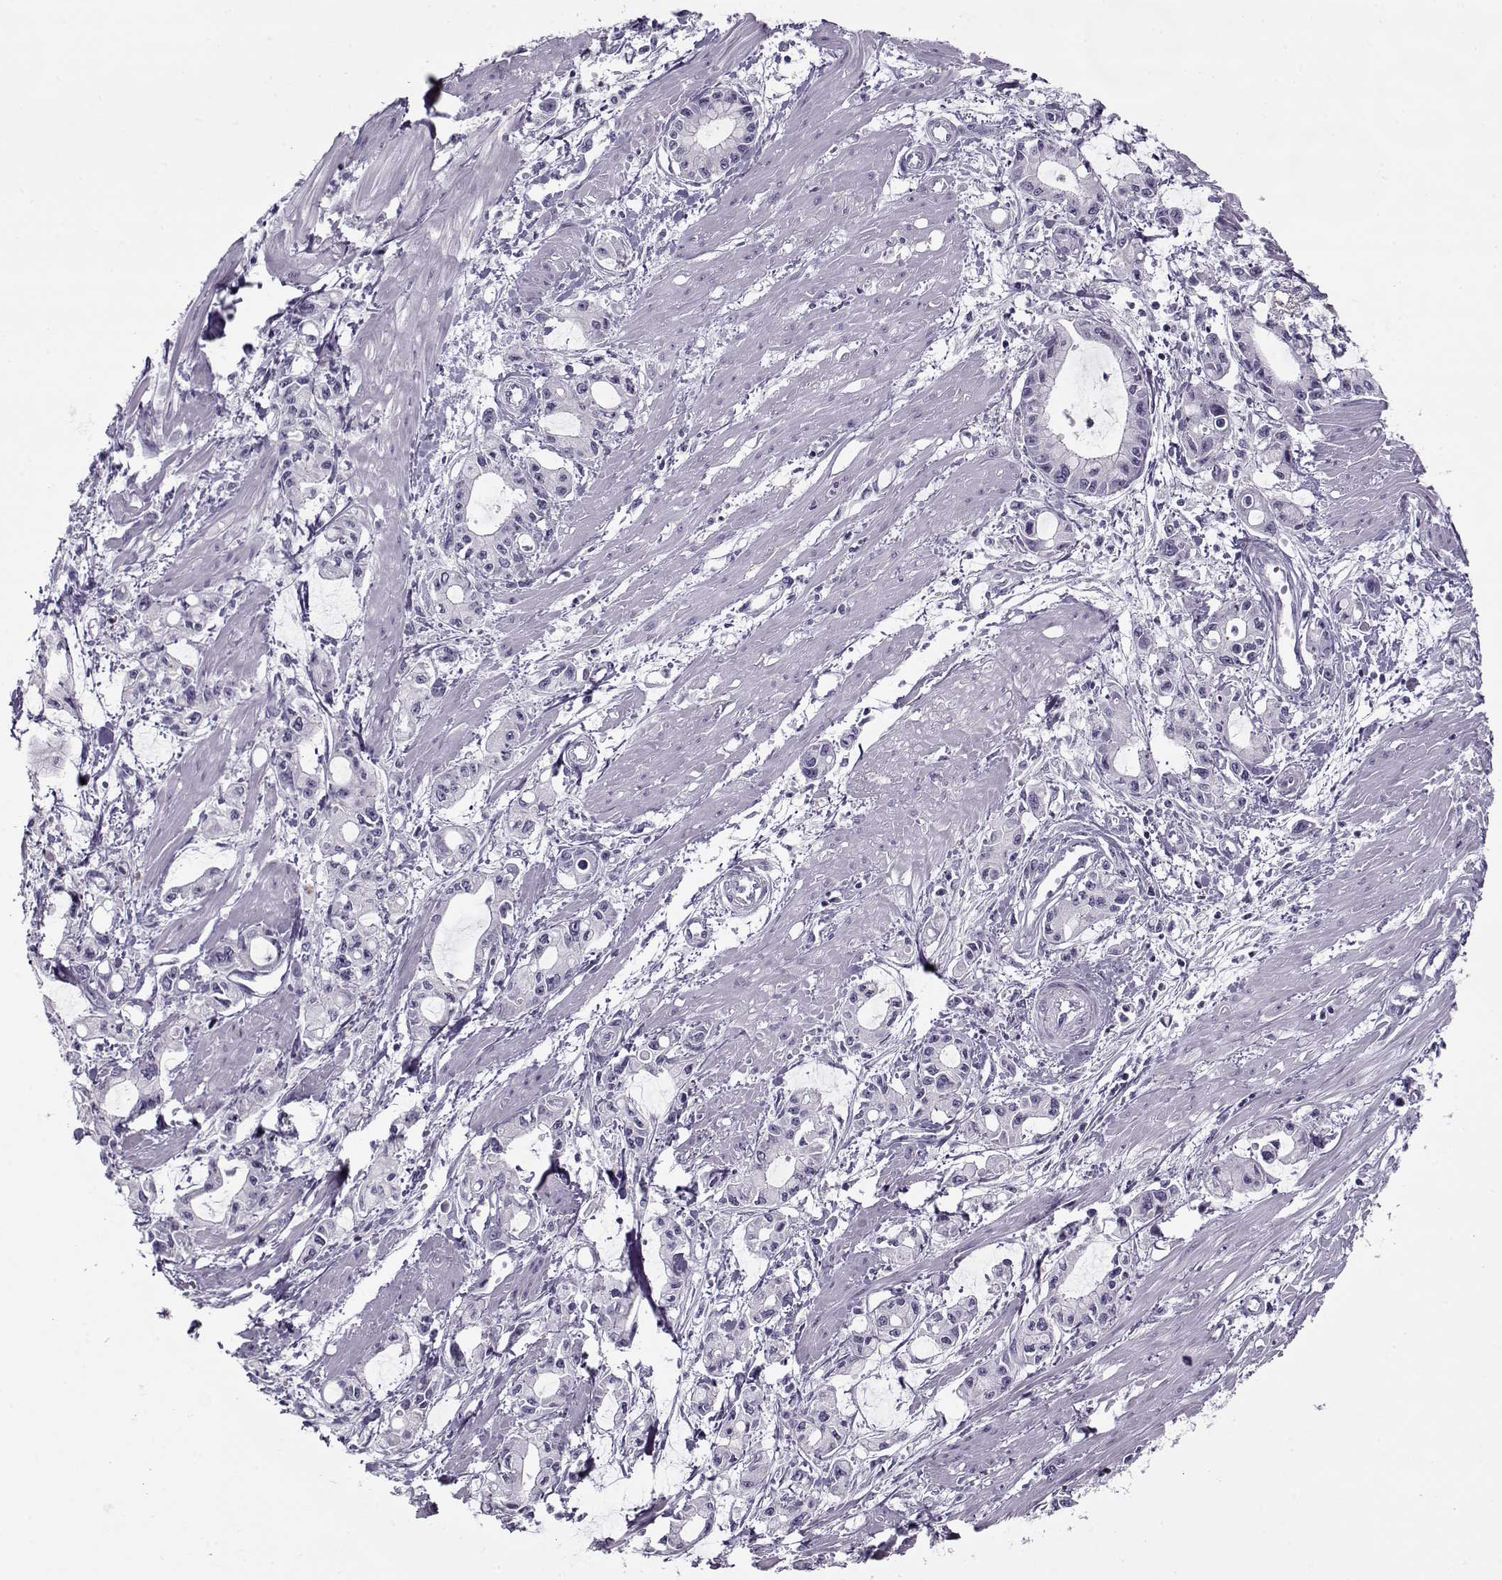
{"staining": {"intensity": "negative", "quantity": "none", "location": "none"}, "tissue": "pancreatic cancer", "cell_type": "Tumor cells", "image_type": "cancer", "snomed": [{"axis": "morphology", "description": "Adenocarcinoma, NOS"}, {"axis": "topography", "description": "Pancreas"}], "caption": "Adenocarcinoma (pancreatic) was stained to show a protein in brown. There is no significant staining in tumor cells. (DAB immunohistochemistry (IHC) with hematoxylin counter stain).", "gene": "PP2D1", "patient": {"sex": "male", "age": 48}}